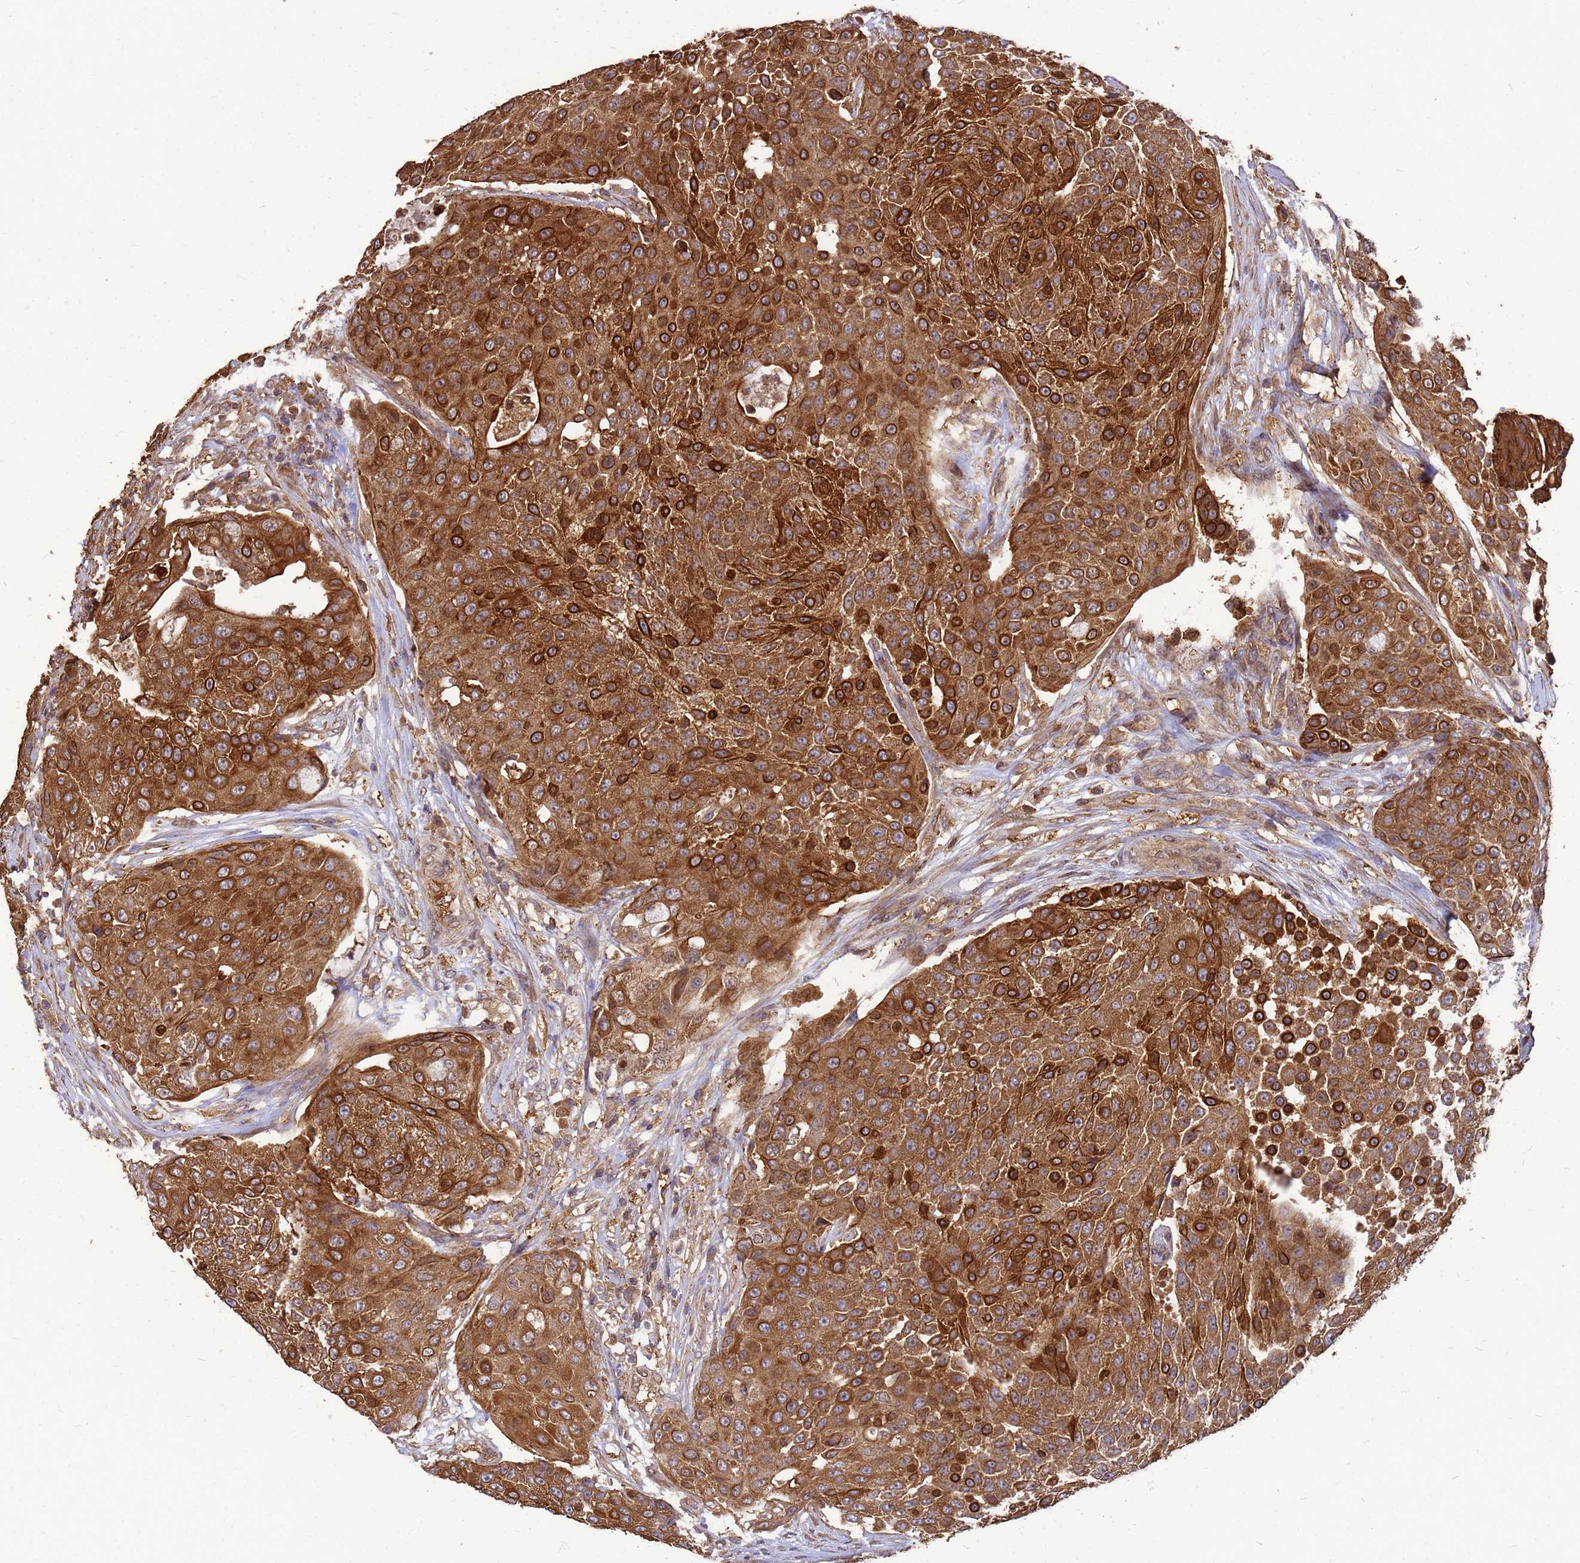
{"staining": {"intensity": "strong", "quantity": ">75%", "location": "cytoplasmic/membranous"}, "tissue": "urothelial cancer", "cell_type": "Tumor cells", "image_type": "cancer", "snomed": [{"axis": "morphology", "description": "Urothelial carcinoma, High grade"}, {"axis": "topography", "description": "Urinary bladder"}], "caption": "Human urothelial carcinoma (high-grade) stained for a protein (brown) reveals strong cytoplasmic/membranous positive expression in approximately >75% of tumor cells.", "gene": "ZNF618", "patient": {"sex": "female", "age": 63}}